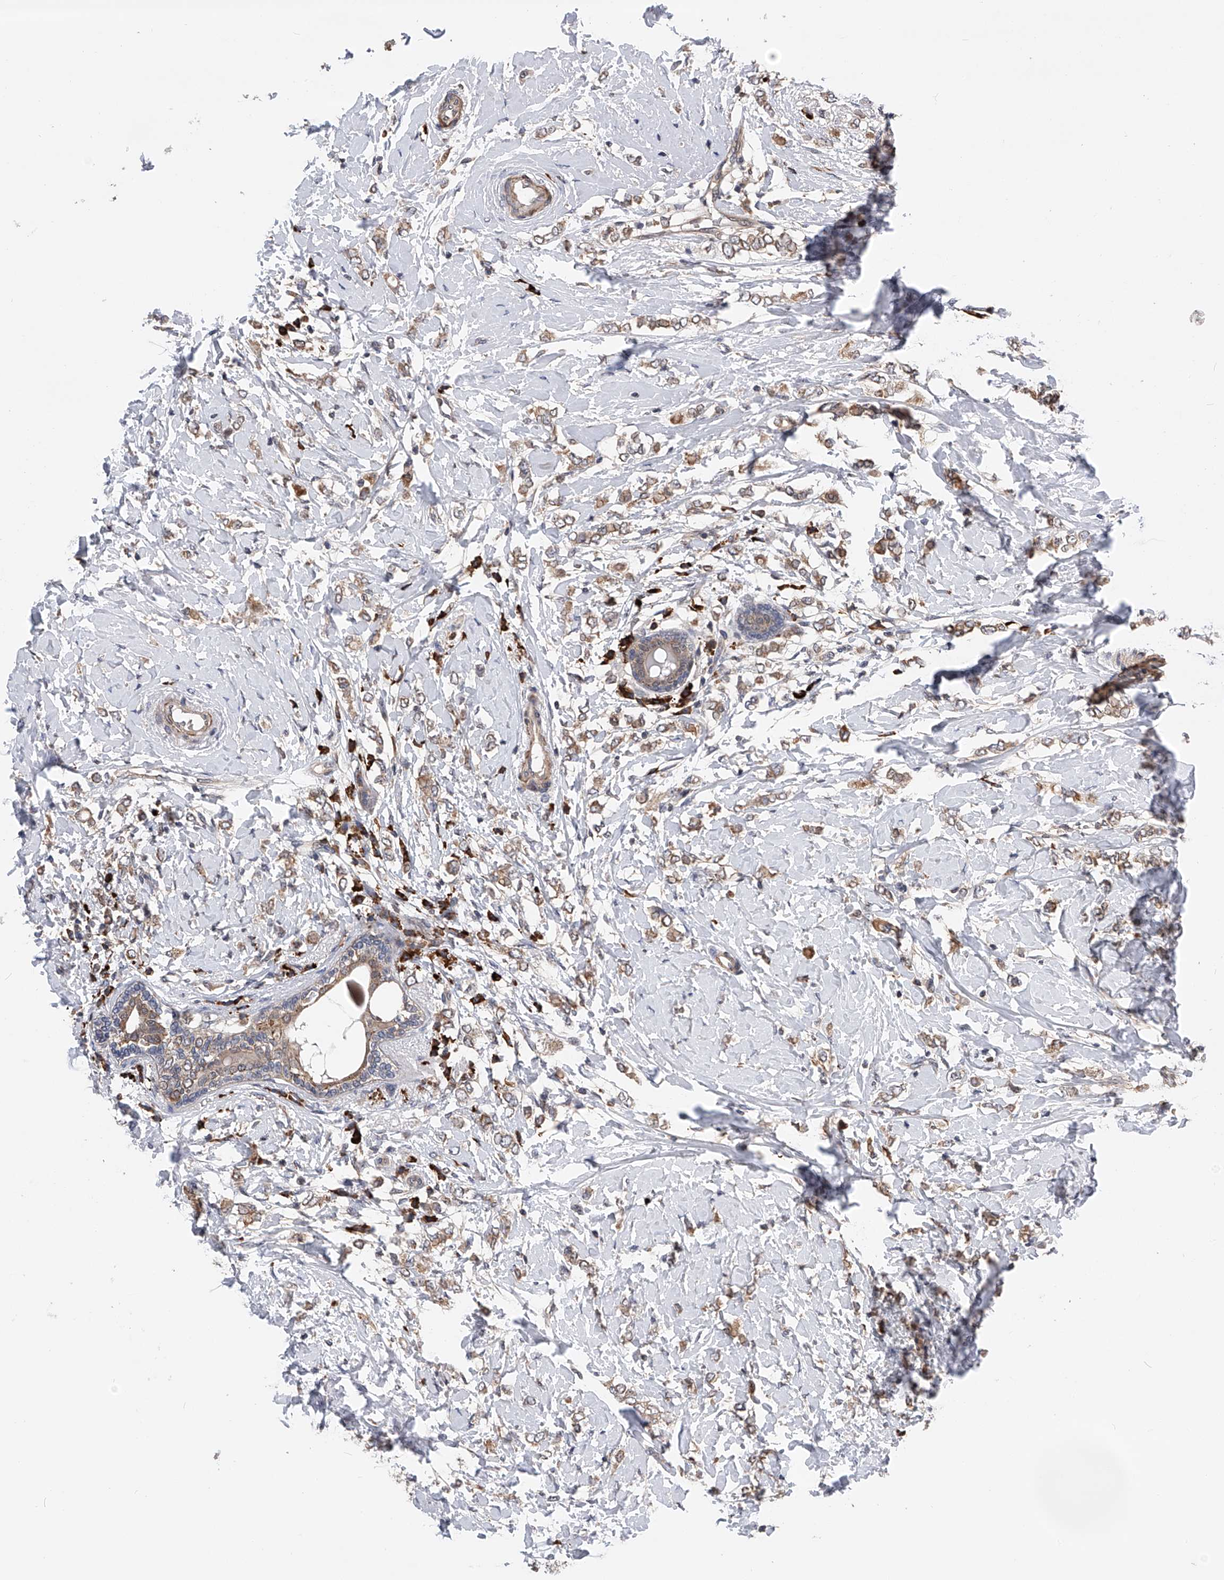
{"staining": {"intensity": "moderate", "quantity": ">75%", "location": "cytoplasmic/membranous"}, "tissue": "breast cancer", "cell_type": "Tumor cells", "image_type": "cancer", "snomed": [{"axis": "morphology", "description": "Normal tissue, NOS"}, {"axis": "morphology", "description": "Lobular carcinoma"}, {"axis": "topography", "description": "Breast"}], "caption": "Human breast lobular carcinoma stained for a protein (brown) exhibits moderate cytoplasmic/membranous positive positivity in about >75% of tumor cells.", "gene": "SPOCK1", "patient": {"sex": "female", "age": 47}}